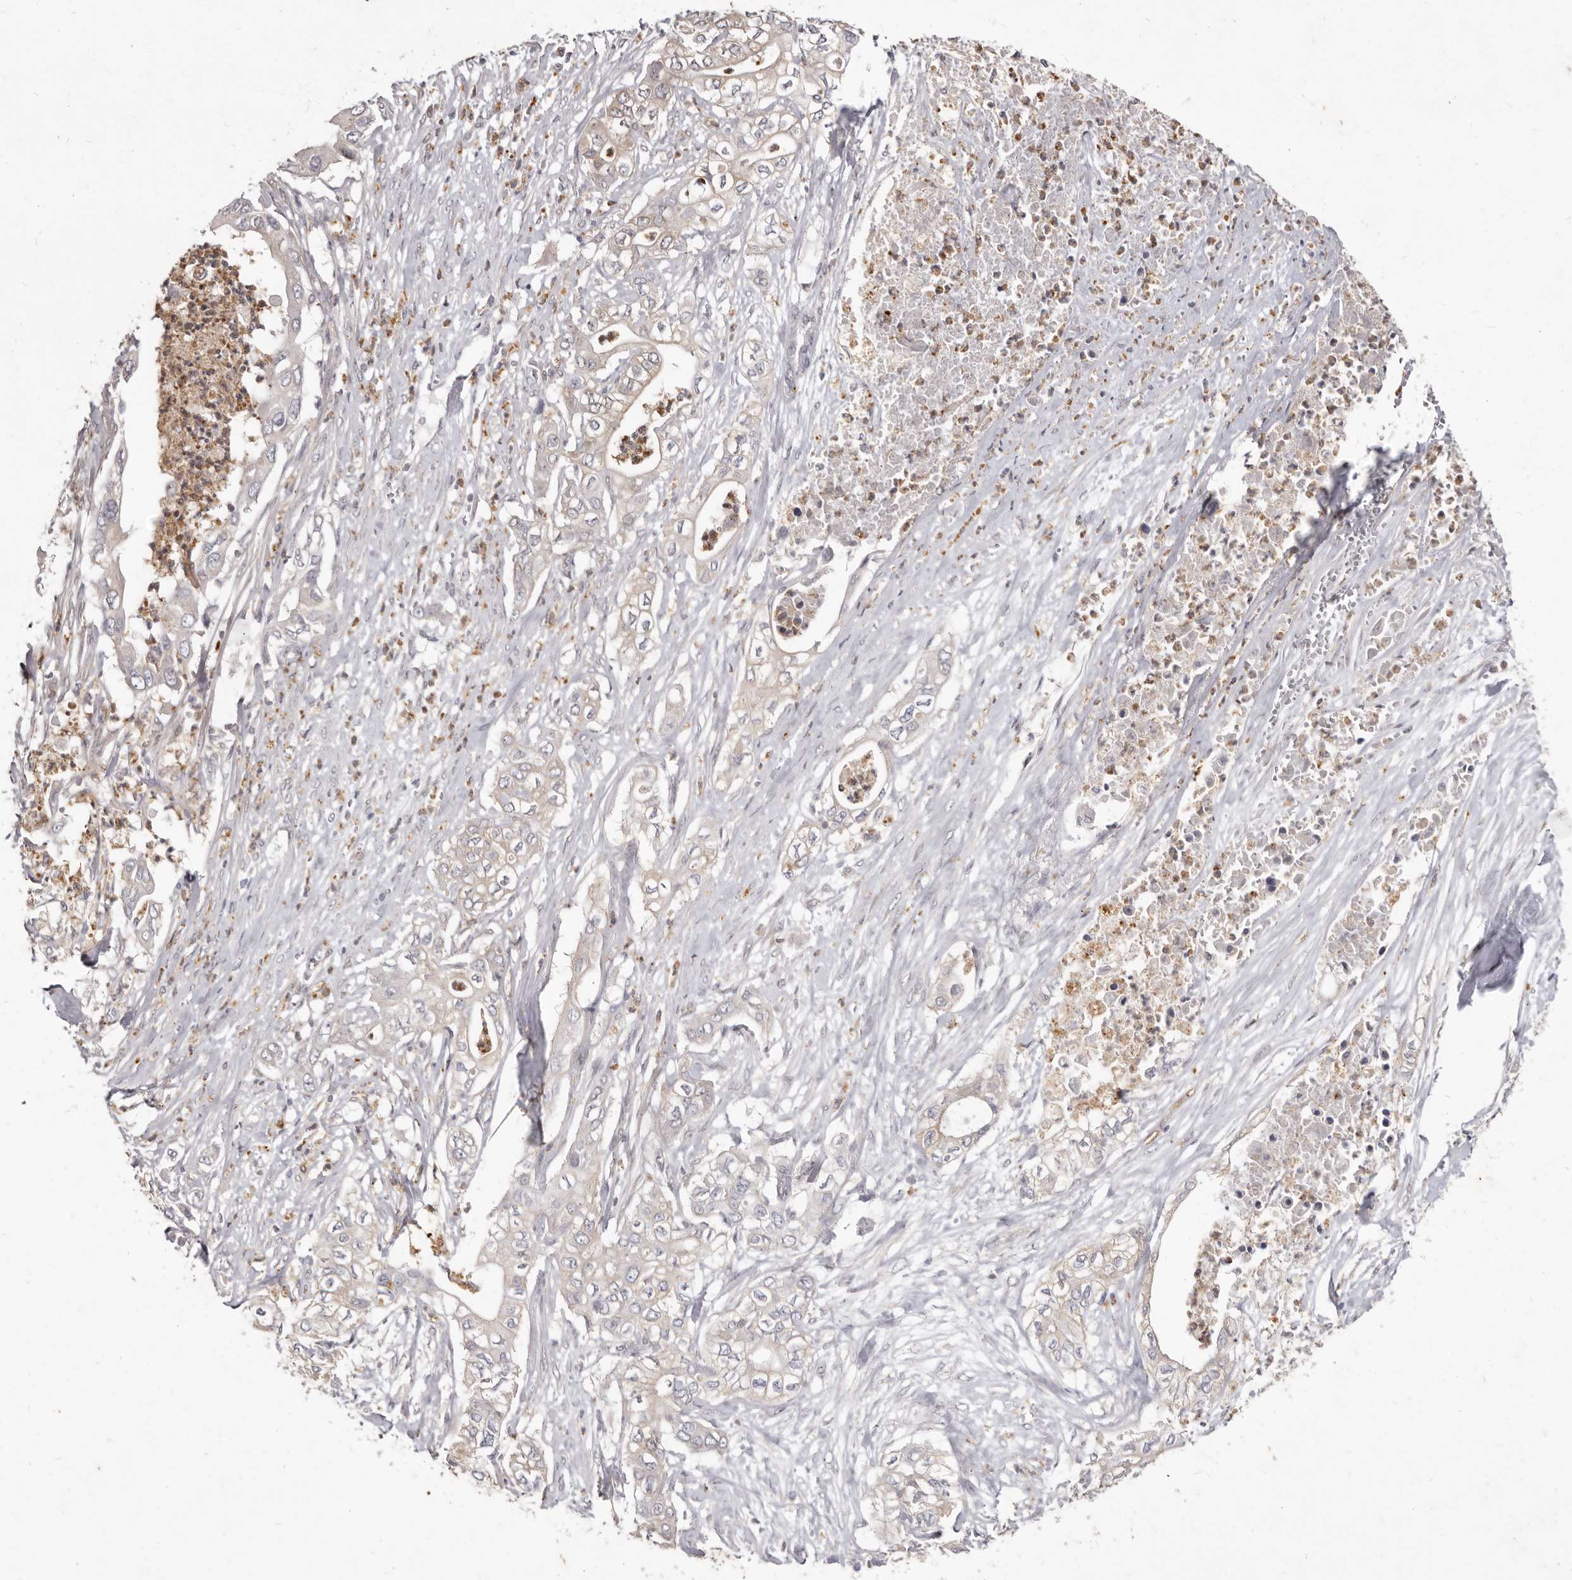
{"staining": {"intensity": "negative", "quantity": "none", "location": "none"}, "tissue": "pancreatic cancer", "cell_type": "Tumor cells", "image_type": "cancer", "snomed": [{"axis": "morphology", "description": "Adenocarcinoma, NOS"}, {"axis": "topography", "description": "Pancreas"}], "caption": "Pancreatic adenocarcinoma was stained to show a protein in brown. There is no significant staining in tumor cells. The staining was performed using DAB to visualize the protein expression in brown, while the nuclei were stained in blue with hematoxylin (Magnification: 20x).", "gene": "ACLY", "patient": {"sex": "female", "age": 78}}